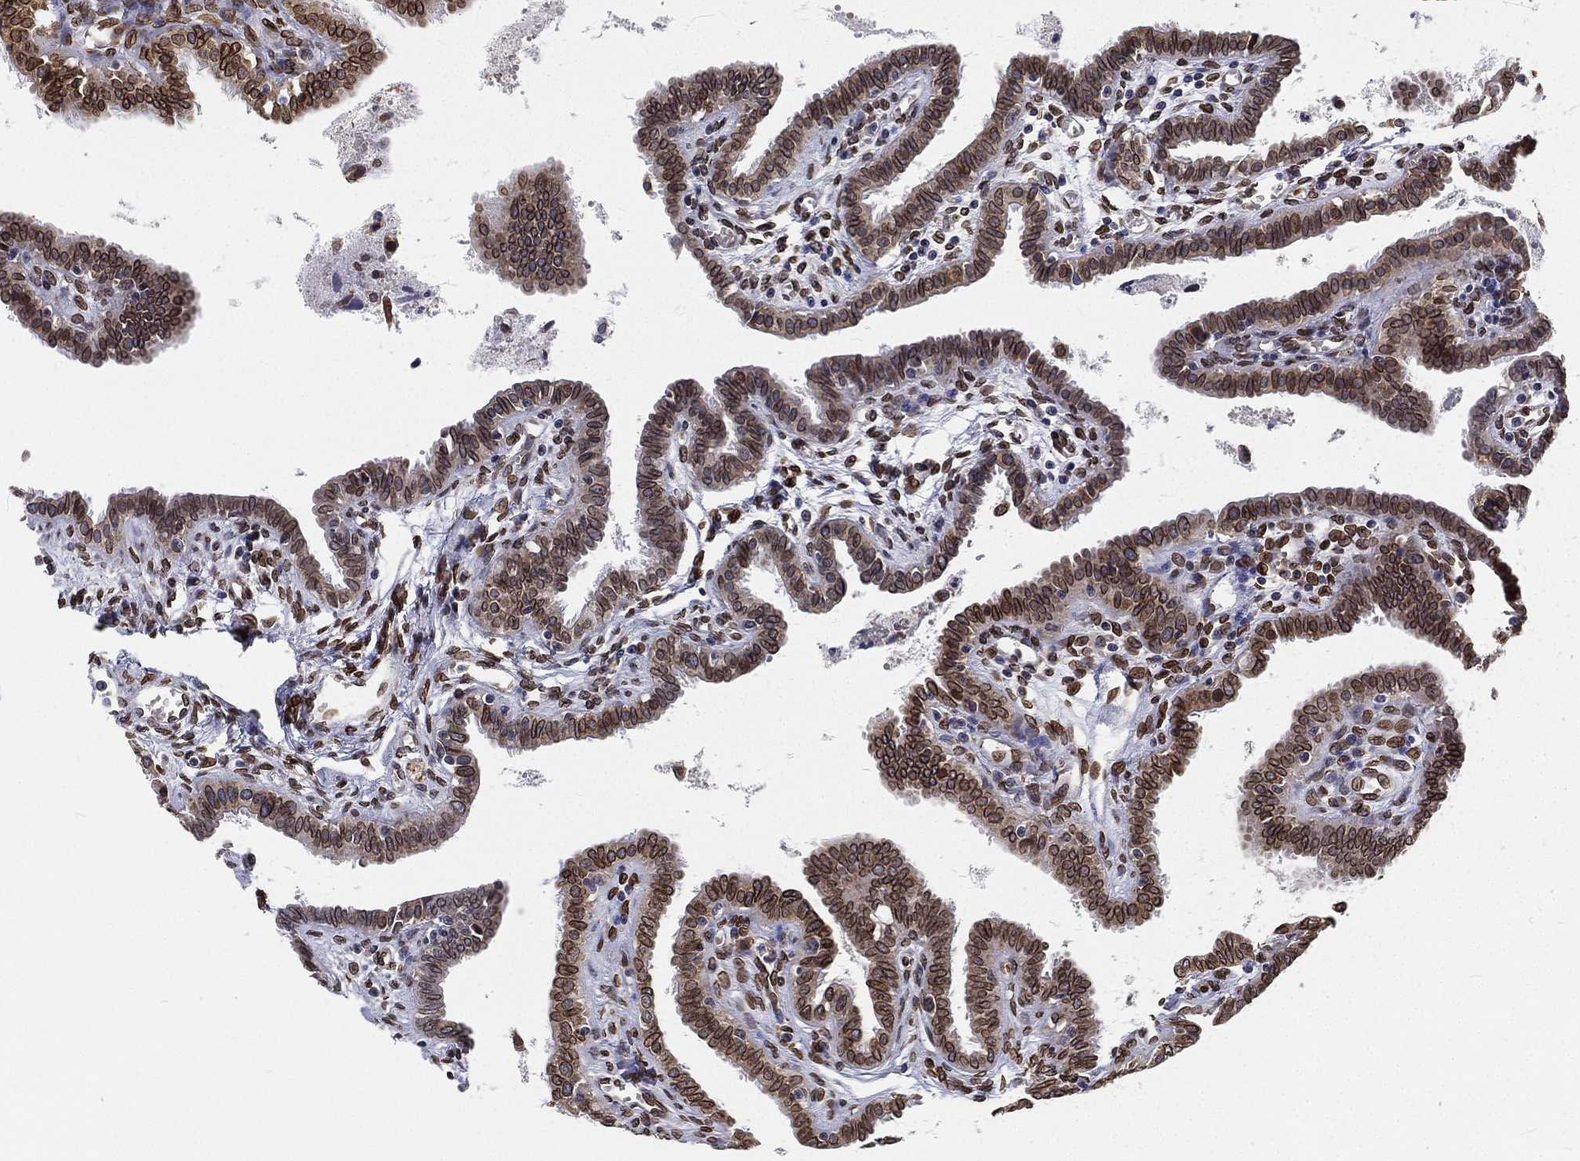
{"staining": {"intensity": "strong", "quantity": ">75%", "location": "cytoplasmic/membranous,nuclear"}, "tissue": "fallopian tube", "cell_type": "Glandular cells", "image_type": "normal", "snomed": [{"axis": "morphology", "description": "Normal tissue, NOS"}, {"axis": "morphology", "description": "Carcinoma, endometroid"}, {"axis": "topography", "description": "Fallopian tube"}, {"axis": "topography", "description": "Ovary"}], "caption": "Immunohistochemistry (IHC) (DAB (3,3'-diaminobenzidine)) staining of unremarkable human fallopian tube exhibits strong cytoplasmic/membranous,nuclear protein expression in about >75% of glandular cells.", "gene": "PALB2", "patient": {"sex": "female", "age": 42}}